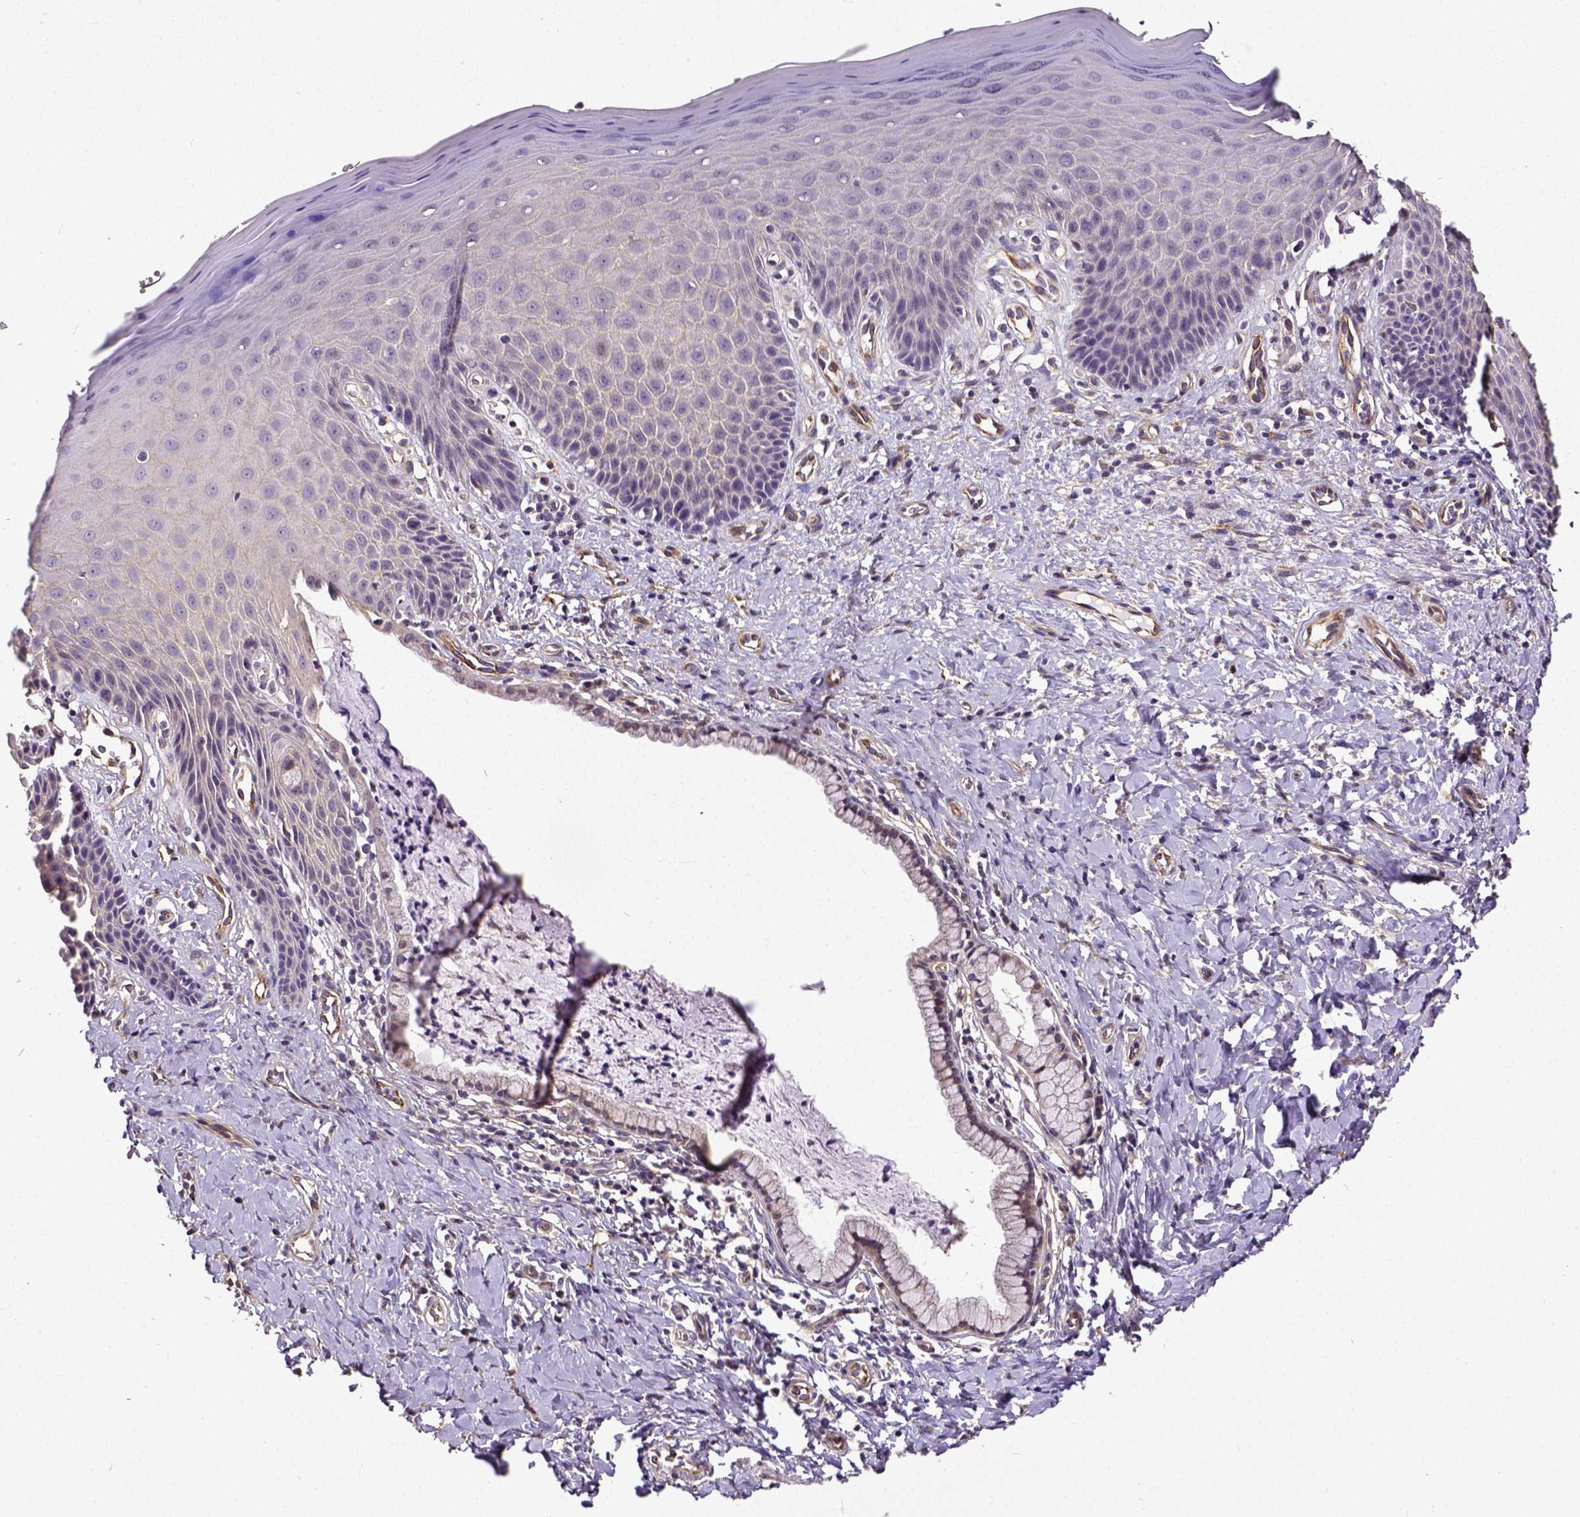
{"staining": {"intensity": "weak", "quantity": "<25%", "location": "nuclear"}, "tissue": "vagina", "cell_type": "Squamous epithelial cells", "image_type": "normal", "snomed": [{"axis": "morphology", "description": "Normal tissue, NOS"}, {"axis": "topography", "description": "Vagina"}], "caption": "The micrograph reveals no significant staining in squamous epithelial cells of vagina. (Brightfield microscopy of DAB immunohistochemistry at high magnification).", "gene": "DICER1", "patient": {"sex": "female", "age": 83}}